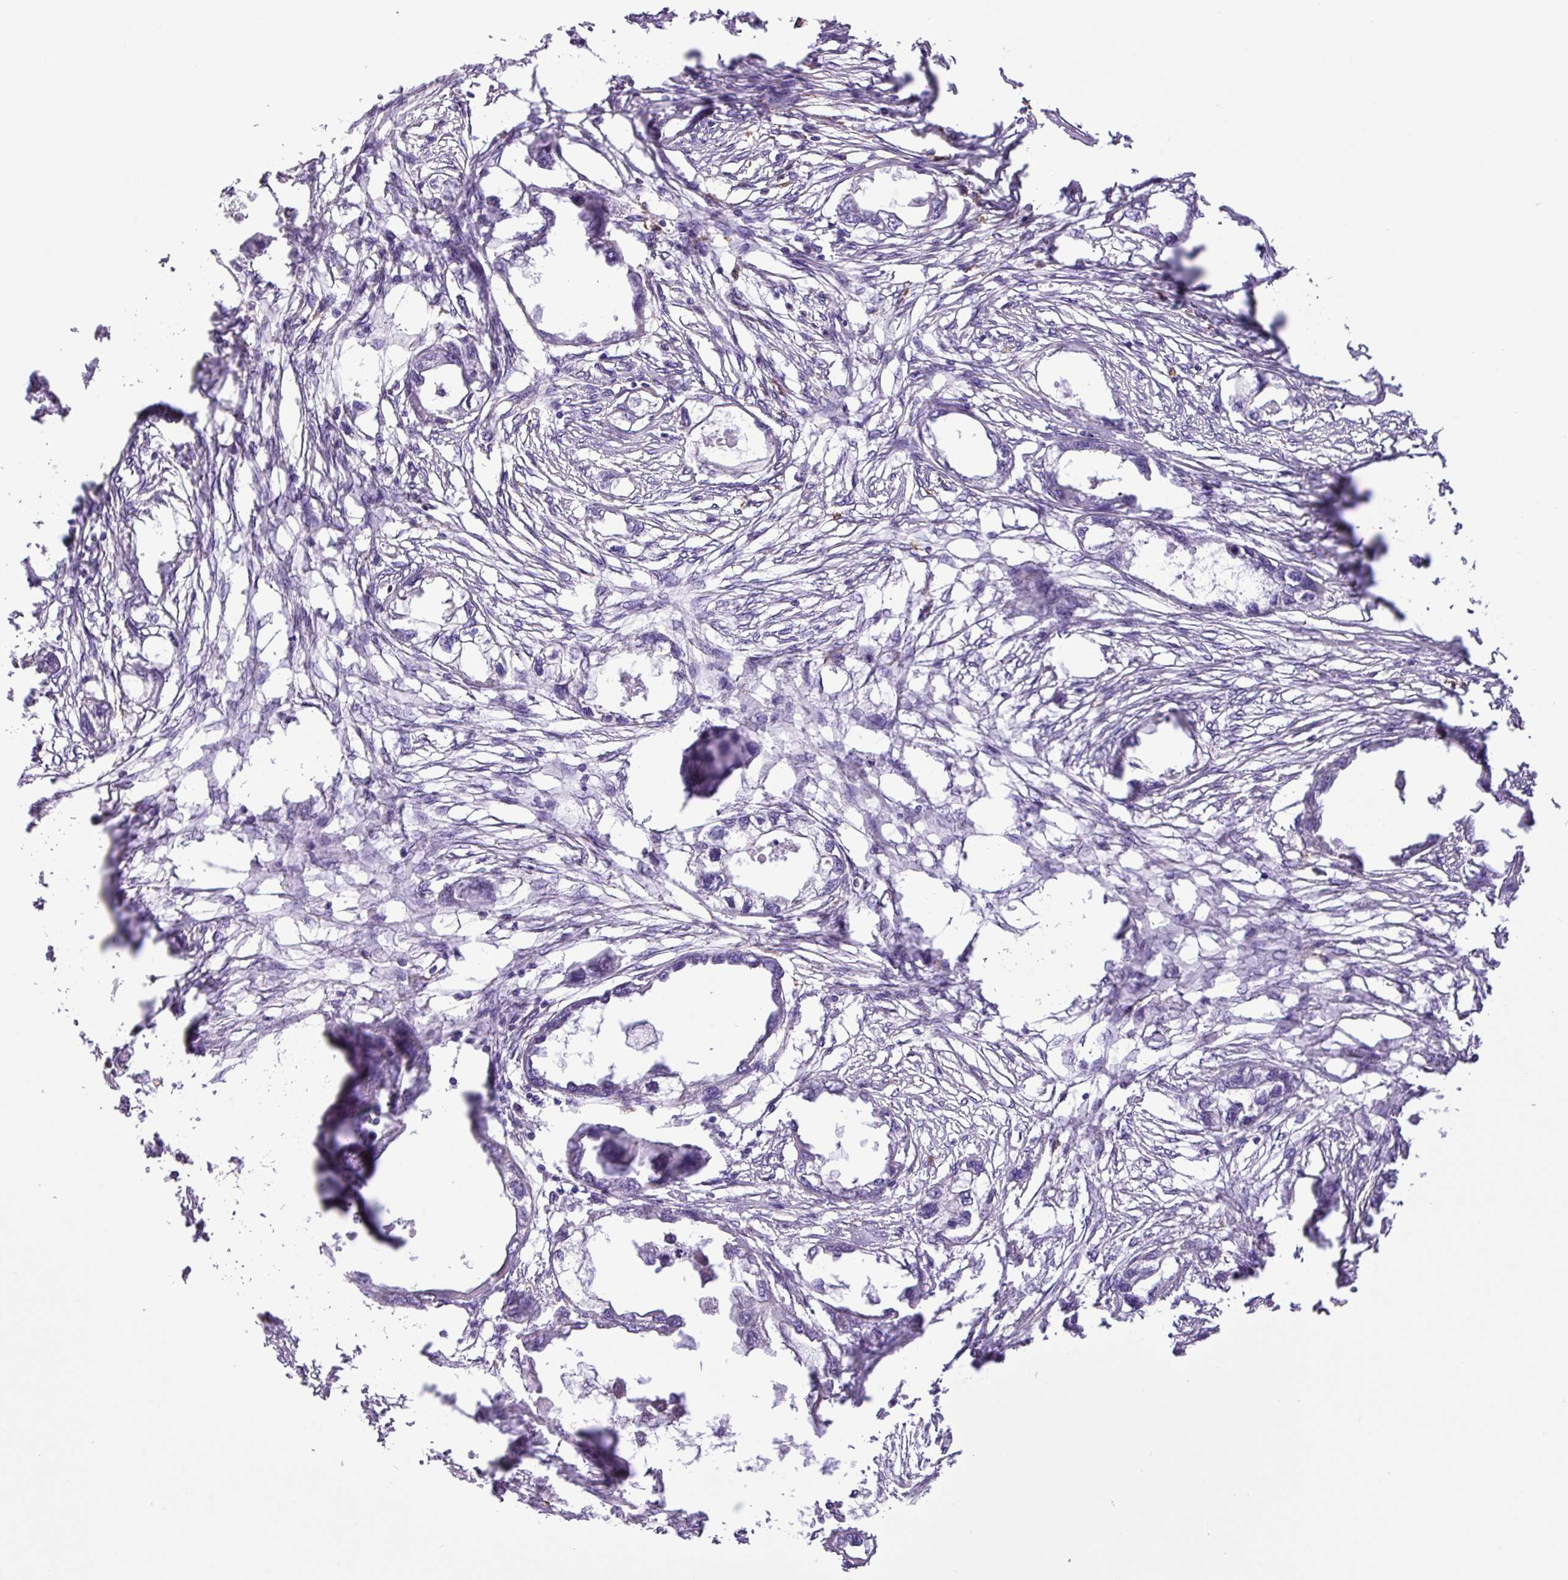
{"staining": {"intensity": "negative", "quantity": "none", "location": "none"}, "tissue": "endometrial cancer", "cell_type": "Tumor cells", "image_type": "cancer", "snomed": [{"axis": "morphology", "description": "Adenocarcinoma, NOS"}, {"axis": "morphology", "description": "Adenocarcinoma, metastatic, NOS"}, {"axis": "topography", "description": "Adipose tissue"}, {"axis": "topography", "description": "Endometrium"}], "caption": "Immunohistochemistry (IHC) of endometrial adenocarcinoma displays no expression in tumor cells. The staining was performed using DAB to visualize the protein expression in brown, while the nuclei were stained in blue with hematoxylin (Magnification: 20x).", "gene": "C11orf91", "patient": {"sex": "female", "age": 67}}